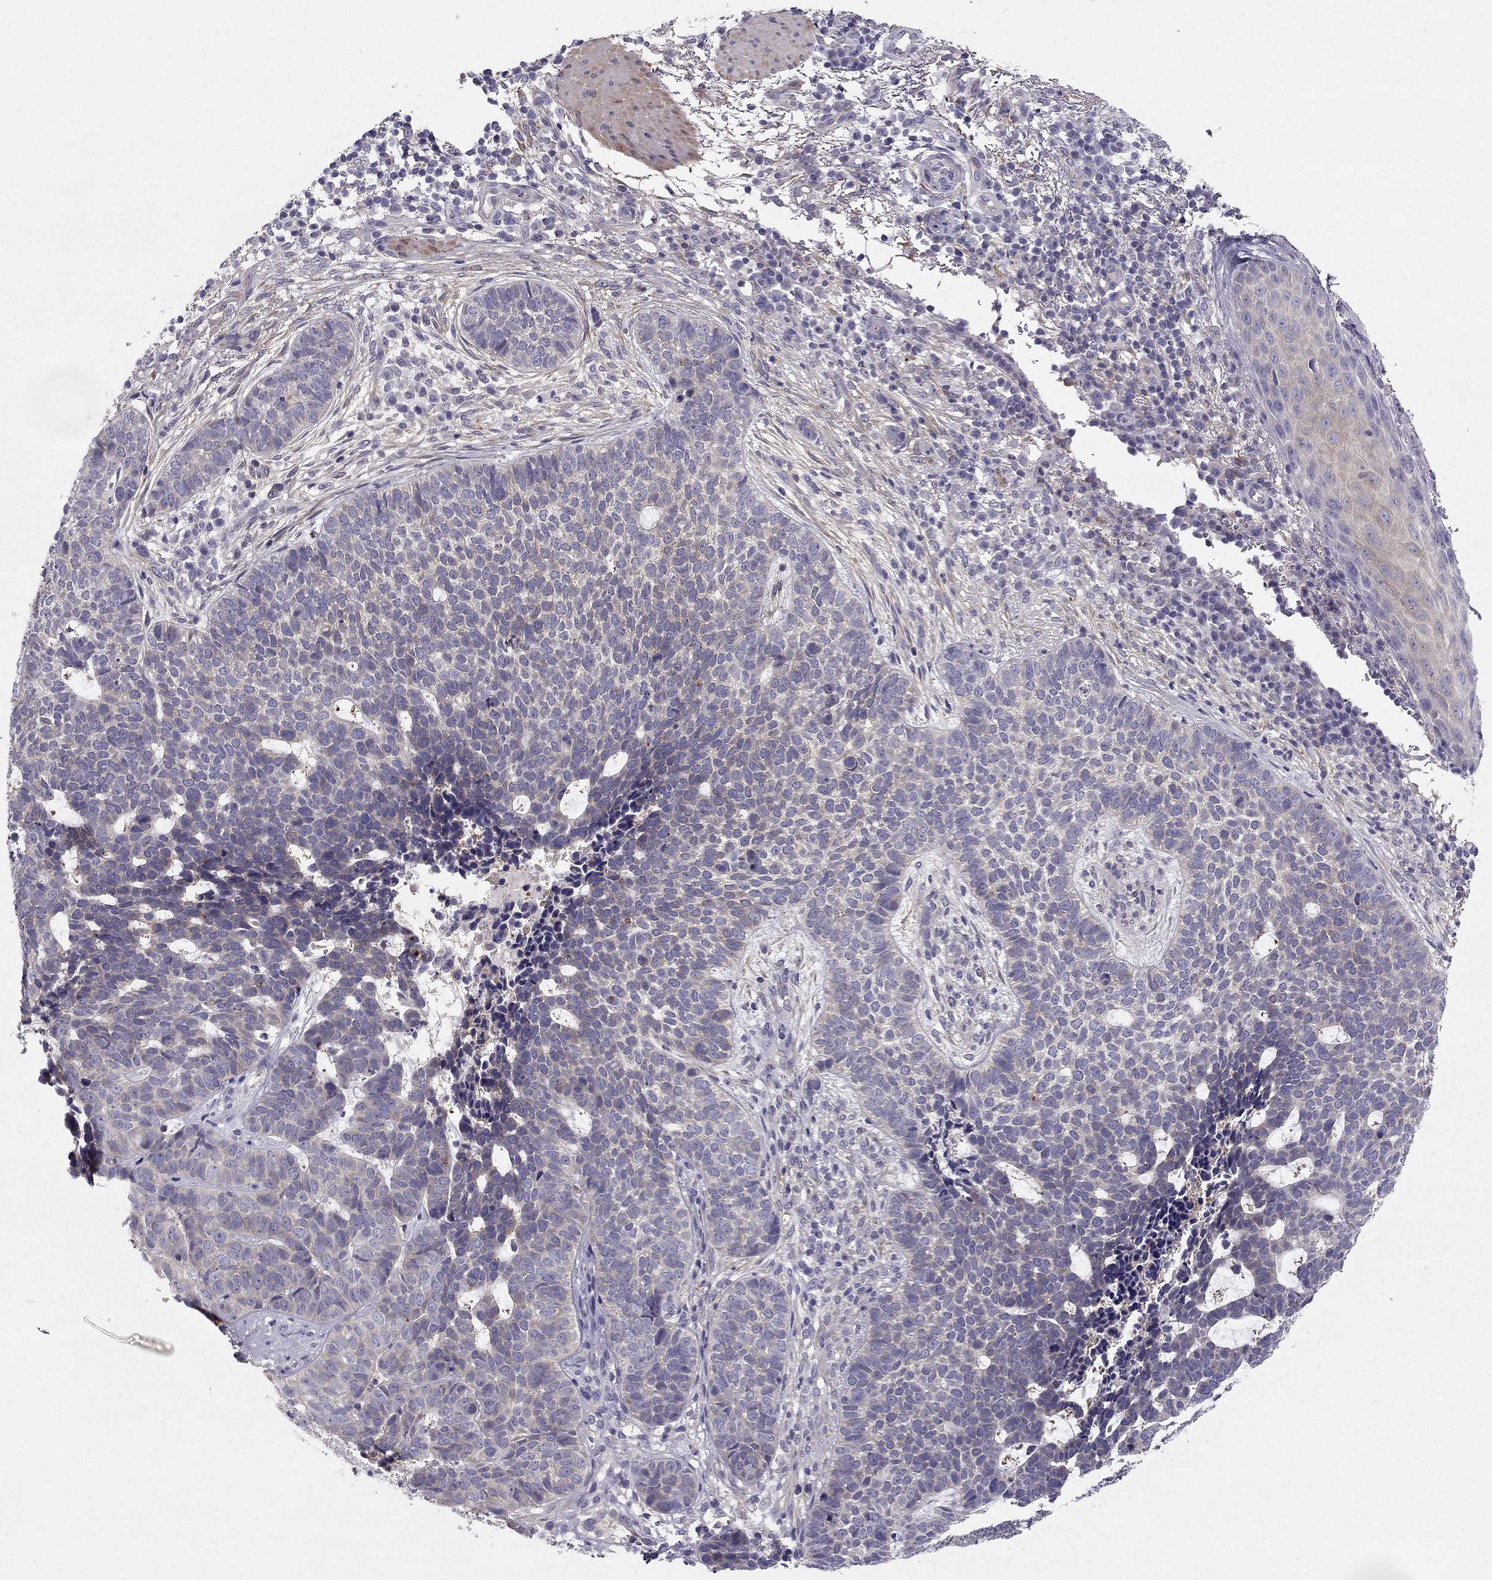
{"staining": {"intensity": "negative", "quantity": "none", "location": "none"}, "tissue": "skin cancer", "cell_type": "Tumor cells", "image_type": "cancer", "snomed": [{"axis": "morphology", "description": "Basal cell carcinoma"}, {"axis": "topography", "description": "Skin"}], "caption": "Protein analysis of basal cell carcinoma (skin) exhibits no significant staining in tumor cells.", "gene": "SYT5", "patient": {"sex": "female", "age": 69}}